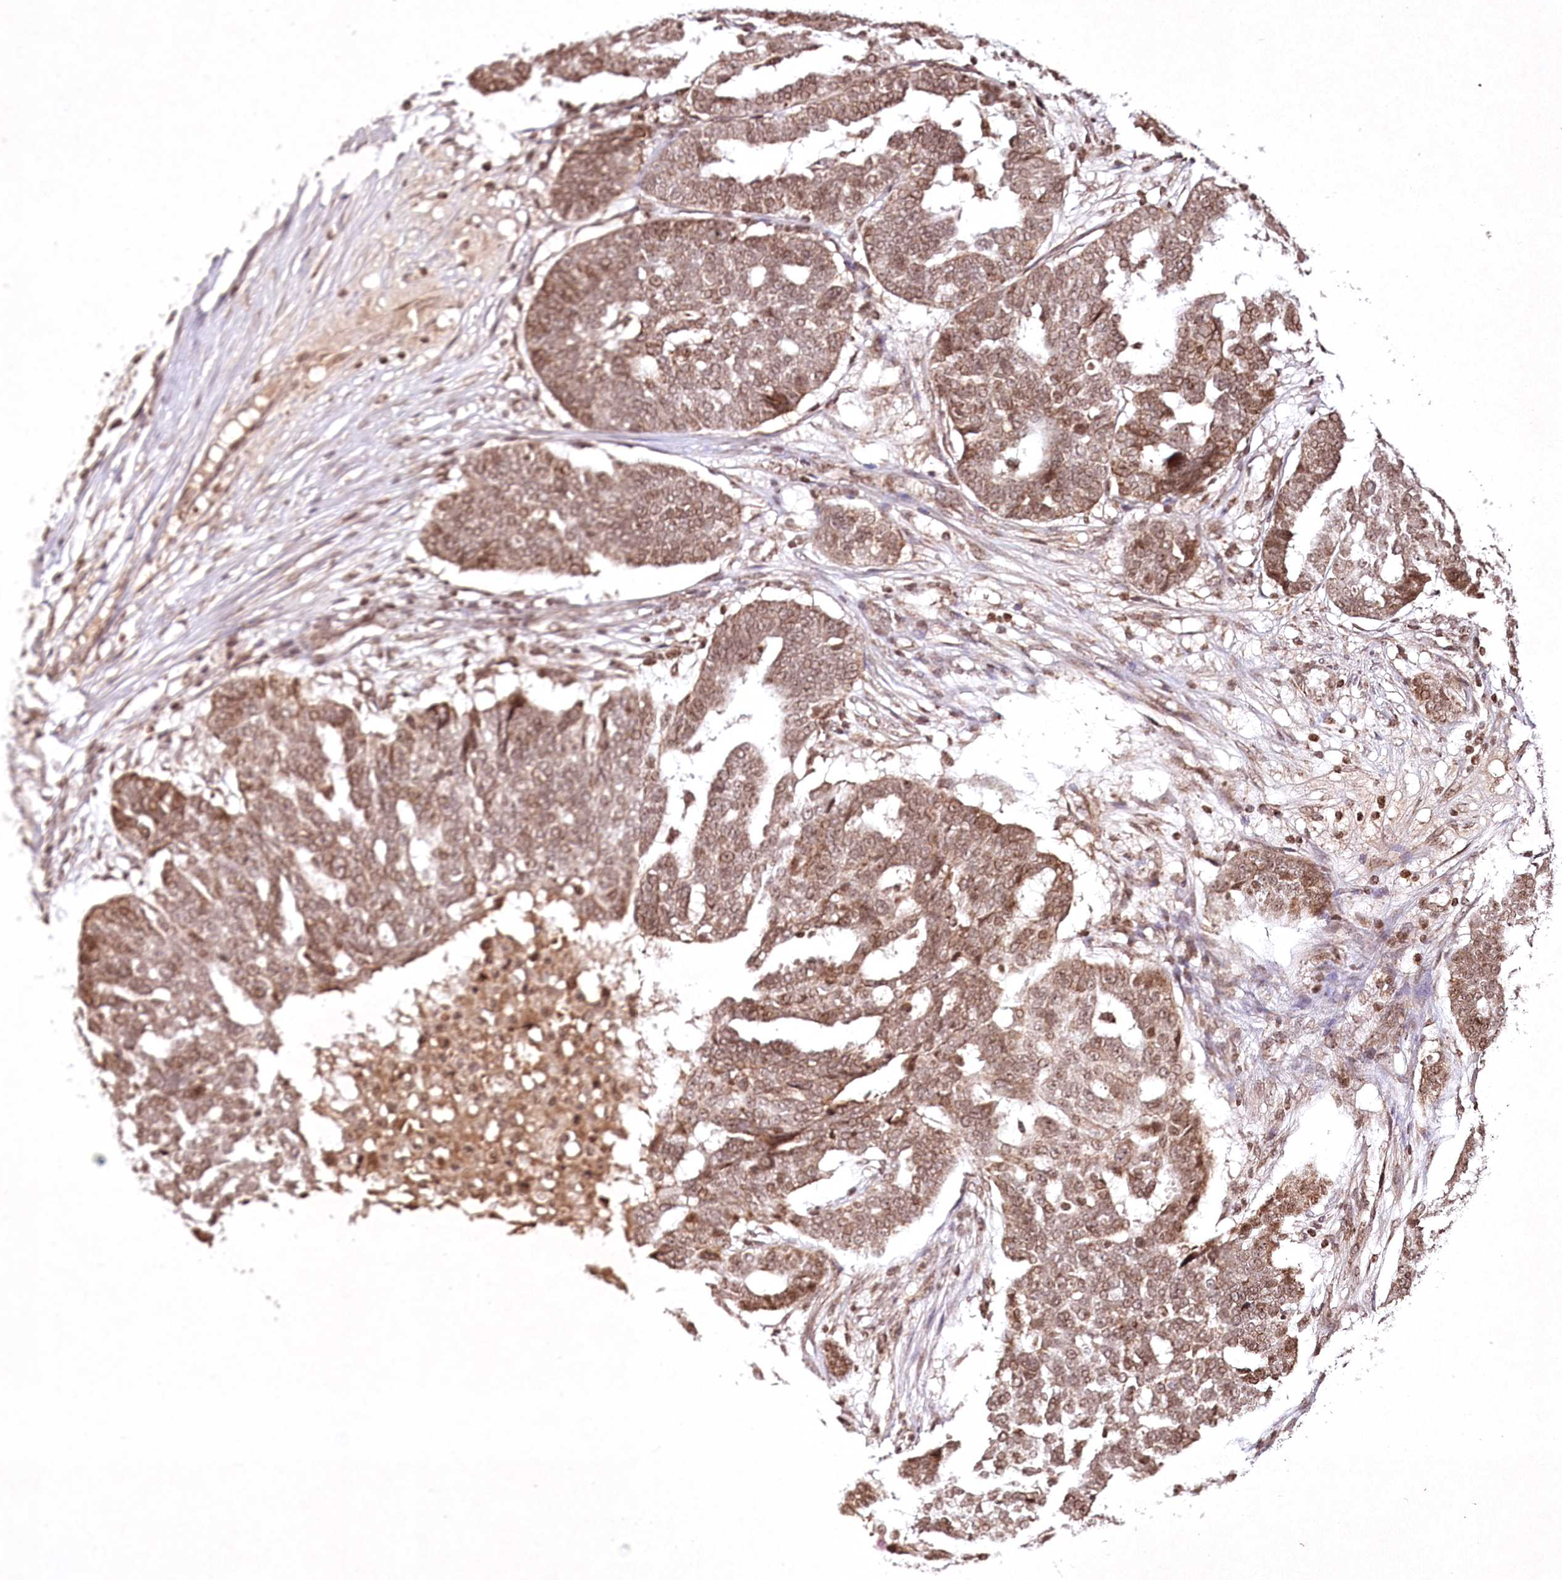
{"staining": {"intensity": "moderate", "quantity": ">75%", "location": "cytoplasmic/membranous,nuclear"}, "tissue": "ovarian cancer", "cell_type": "Tumor cells", "image_type": "cancer", "snomed": [{"axis": "morphology", "description": "Cystadenocarcinoma, serous, NOS"}, {"axis": "topography", "description": "Ovary"}], "caption": "Human serous cystadenocarcinoma (ovarian) stained with a protein marker demonstrates moderate staining in tumor cells.", "gene": "CARM1", "patient": {"sex": "female", "age": 59}}